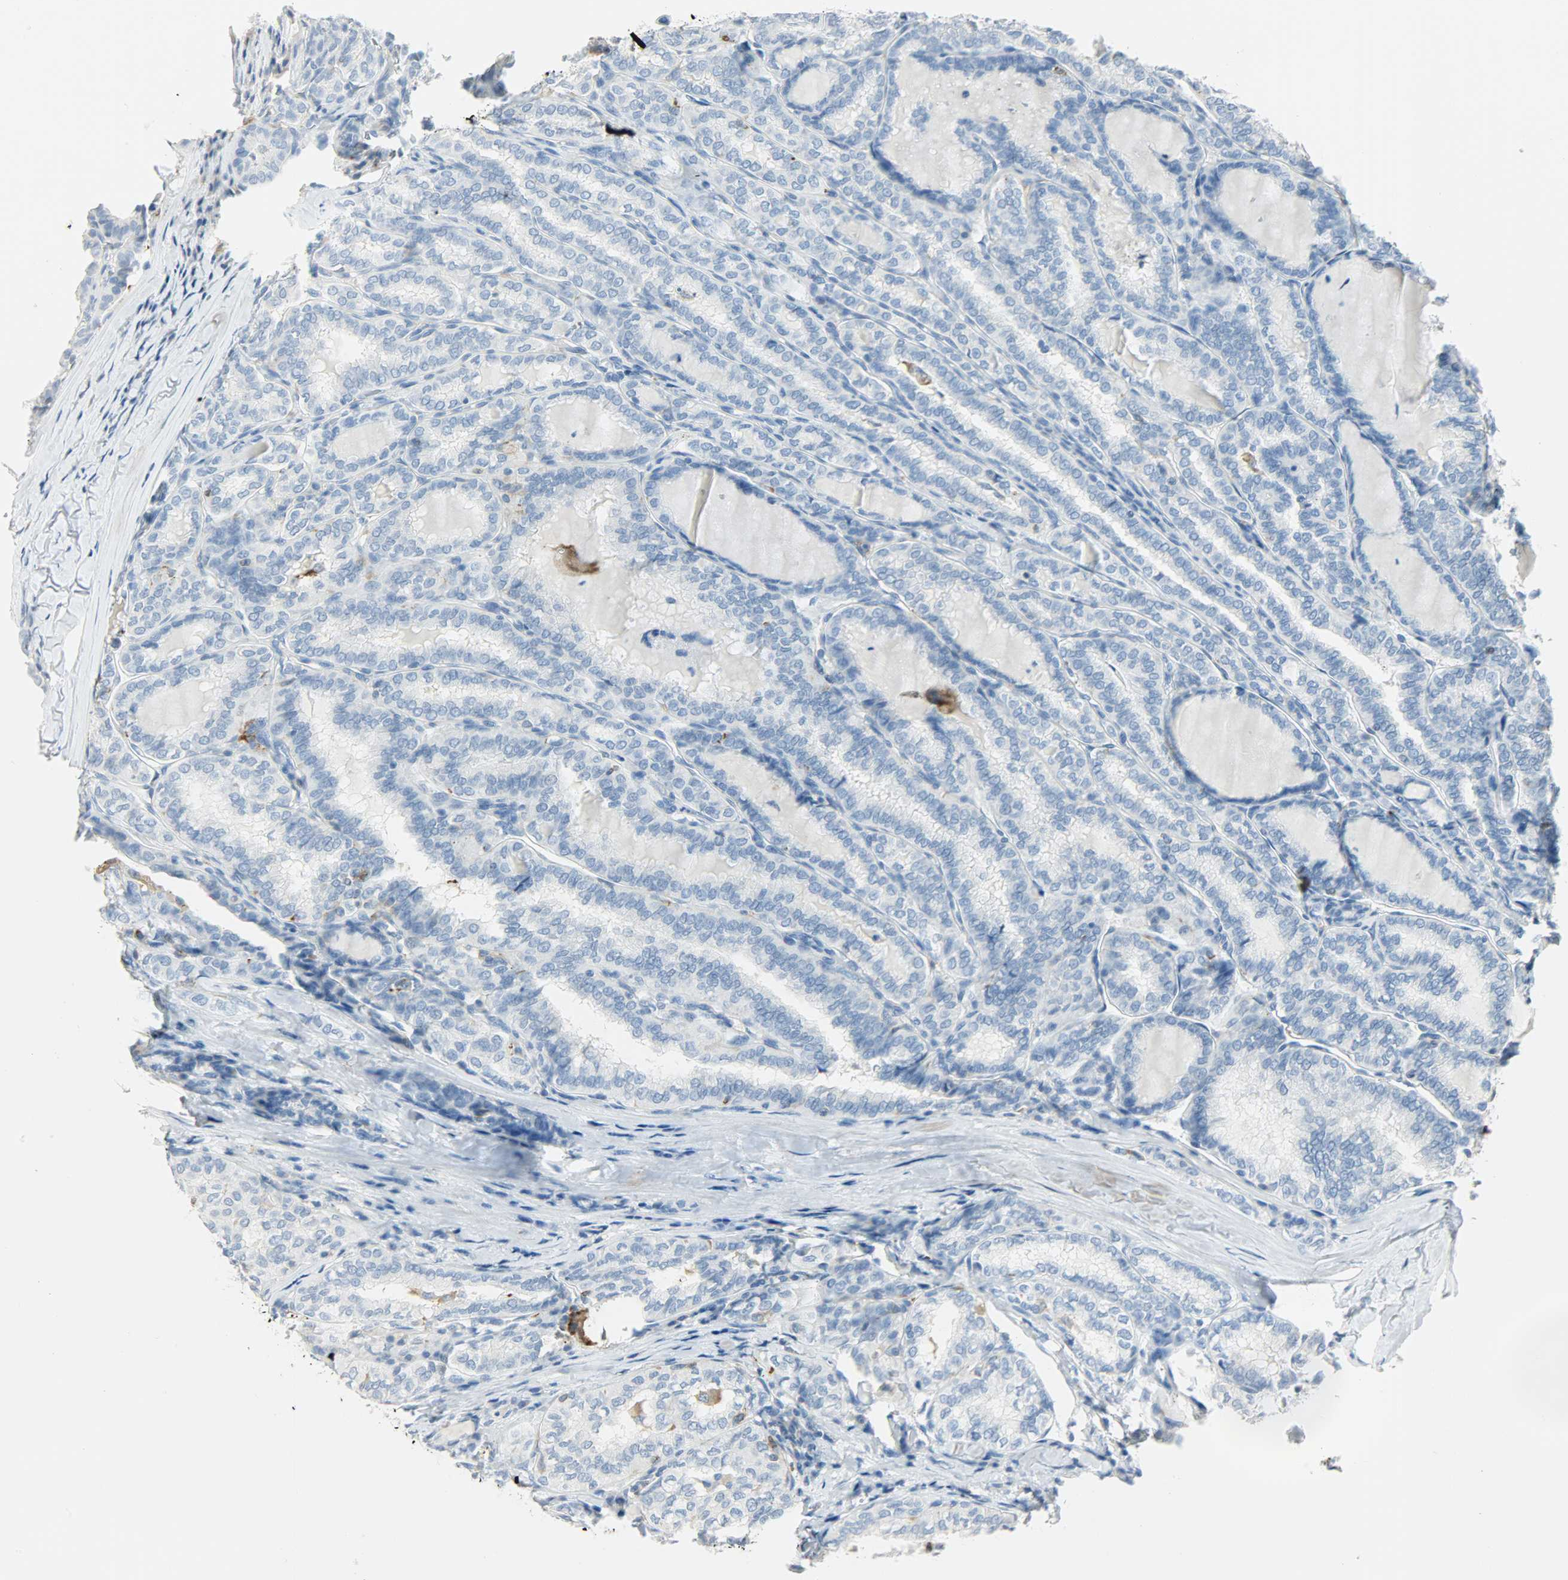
{"staining": {"intensity": "negative", "quantity": "none", "location": "none"}, "tissue": "thyroid cancer", "cell_type": "Tumor cells", "image_type": "cancer", "snomed": [{"axis": "morphology", "description": "Papillary adenocarcinoma, NOS"}, {"axis": "topography", "description": "Thyroid gland"}], "caption": "A histopathology image of thyroid papillary adenocarcinoma stained for a protein exhibits no brown staining in tumor cells. Nuclei are stained in blue.", "gene": "PTPN6", "patient": {"sex": "female", "age": 30}}